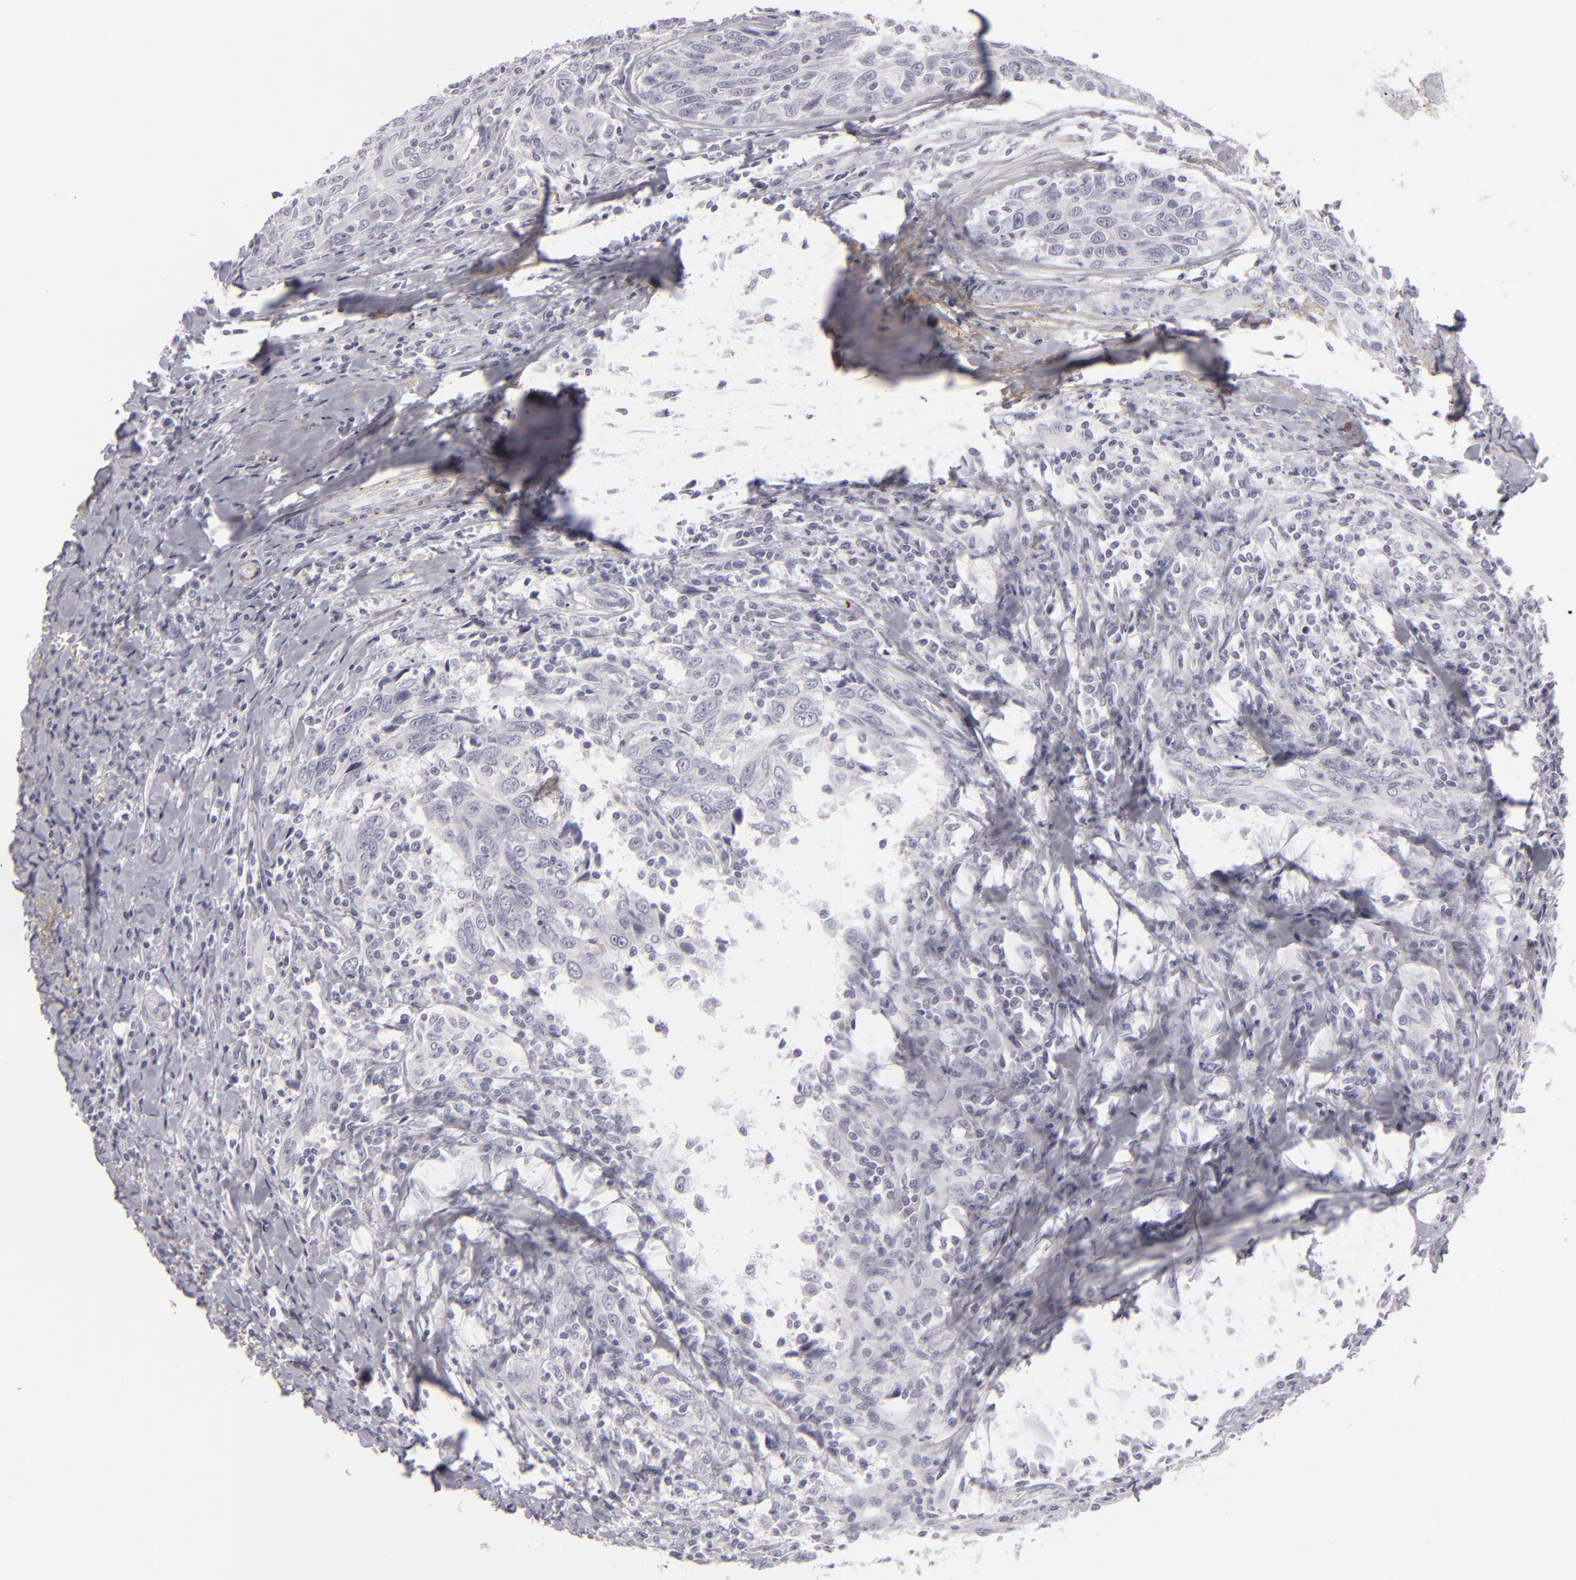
{"staining": {"intensity": "negative", "quantity": "none", "location": "none"}, "tissue": "breast cancer", "cell_type": "Tumor cells", "image_type": "cancer", "snomed": [{"axis": "morphology", "description": "Duct carcinoma"}, {"axis": "topography", "description": "Breast"}], "caption": "There is no significant staining in tumor cells of breast cancer (intraductal carcinoma).", "gene": "C9", "patient": {"sex": "female", "age": 50}}